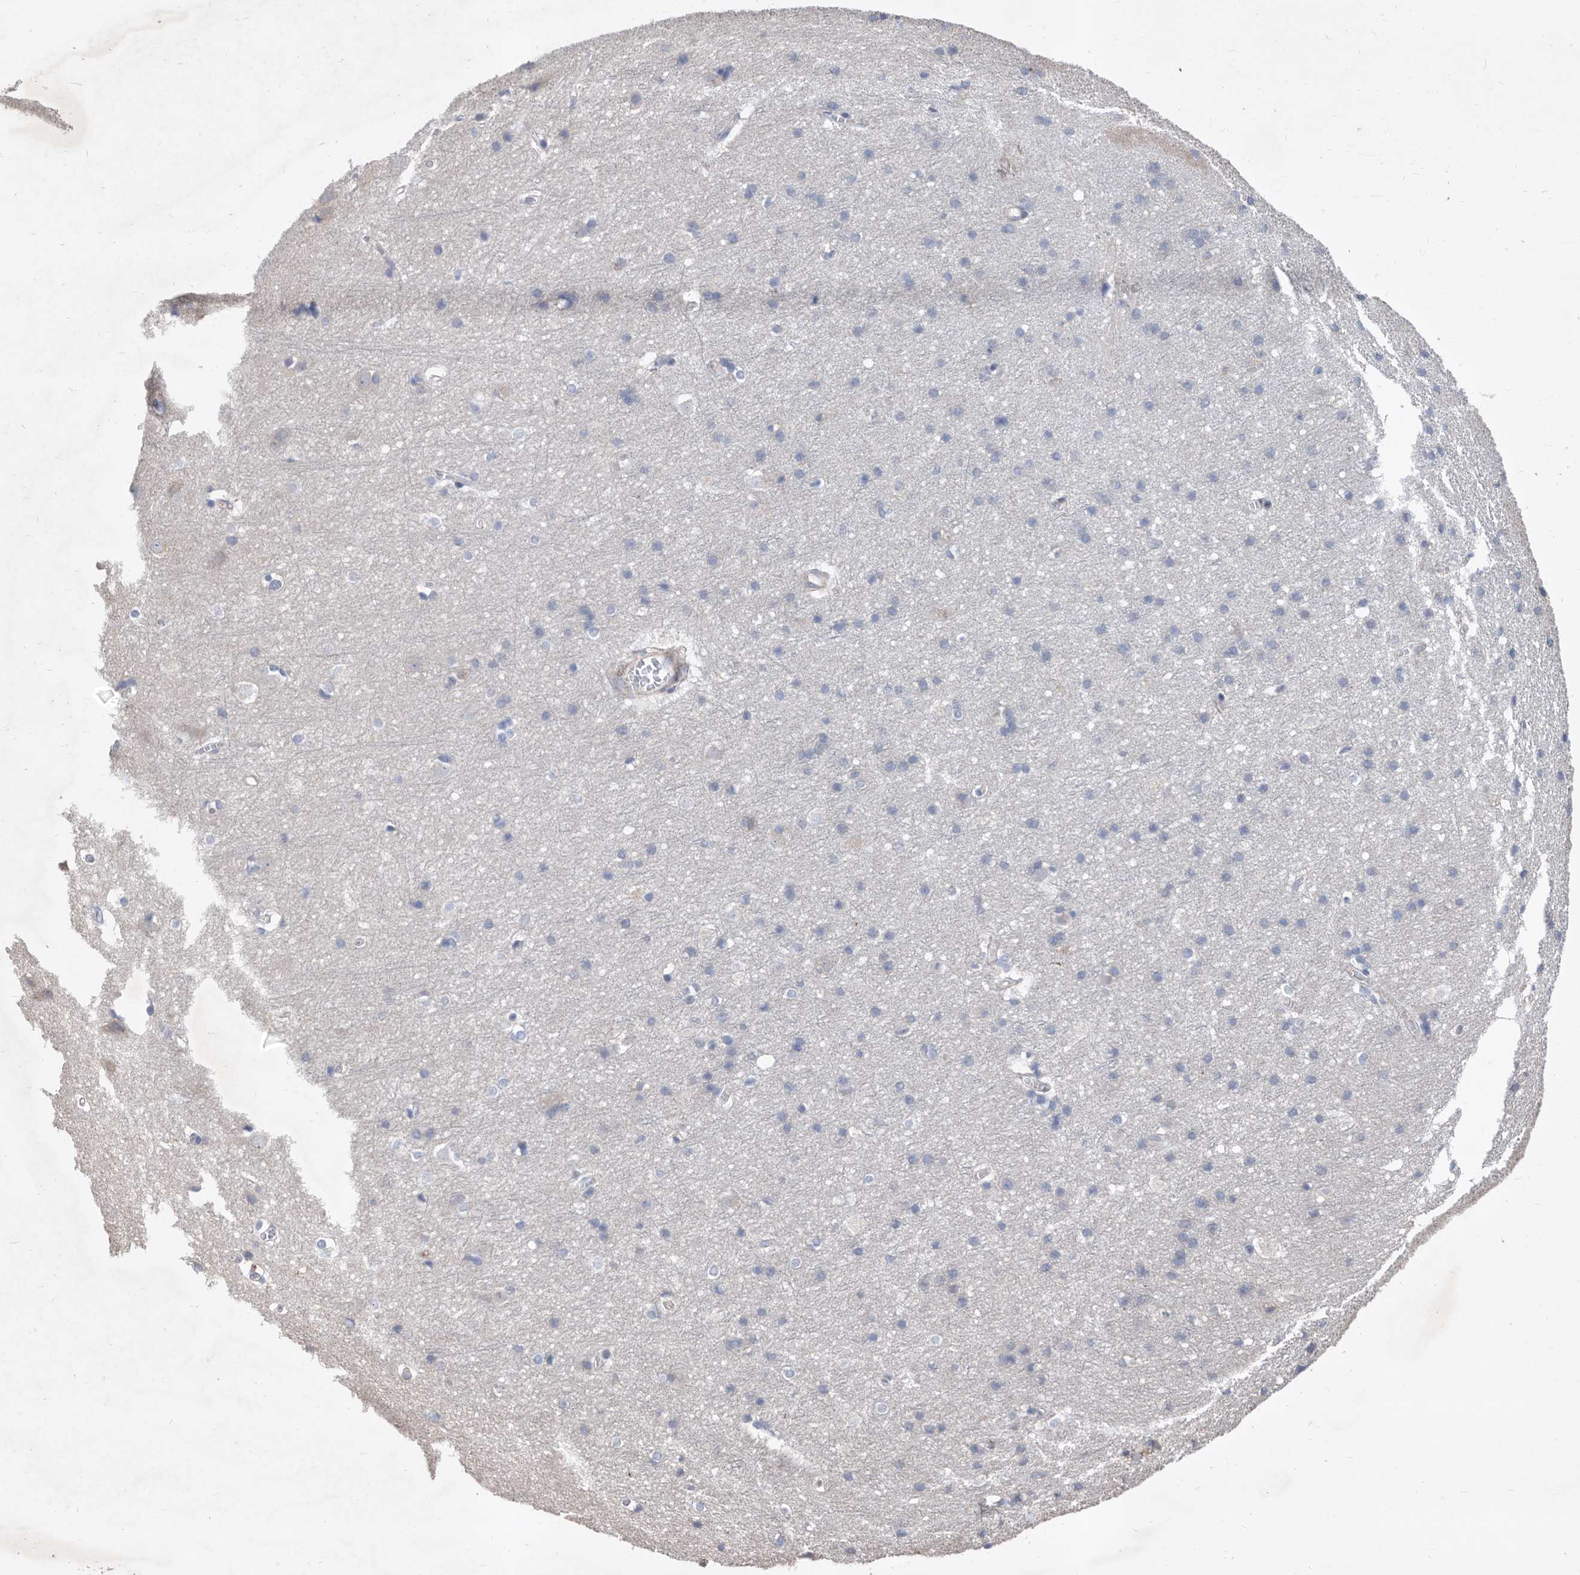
{"staining": {"intensity": "weak", "quantity": "<25%", "location": "cytoplasmic/membranous"}, "tissue": "cerebral cortex", "cell_type": "Endothelial cells", "image_type": "normal", "snomed": [{"axis": "morphology", "description": "Normal tissue, NOS"}, {"axis": "topography", "description": "Cerebral cortex"}], "caption": "Immunohistochemistry (IHC) photomicrograph of unremarkable human cerebral cortex stained for a protein (brown), which reveals no positivity in endothelial cells. (Immunohistochemistry, brightfield microscopy, high magnification).", "gene": "ATP13A3", "patient": {"sex": "male", "age": 54}}